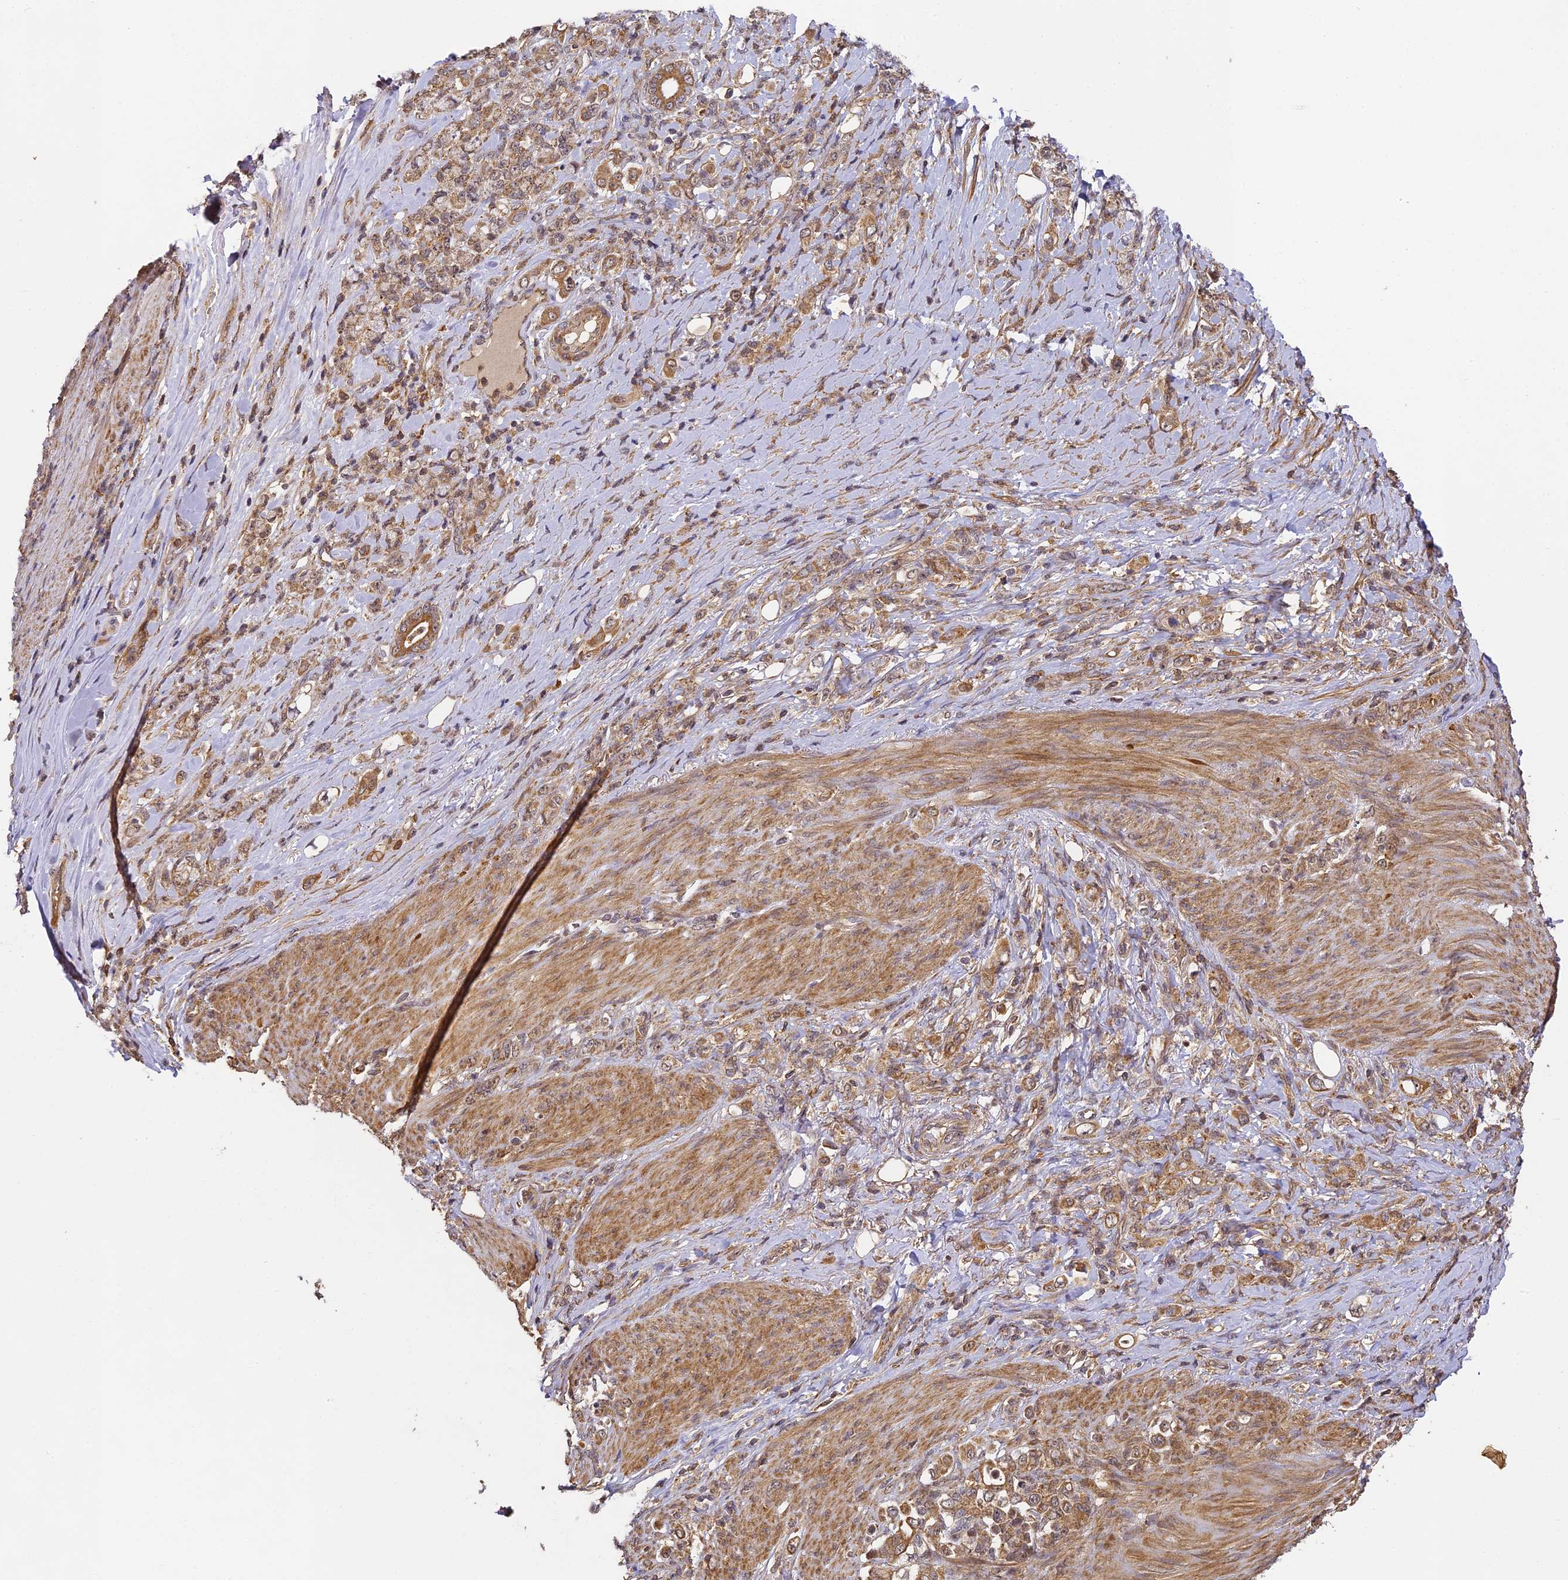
{"staining": {"intensity": "moderate", "quantity": ">75%", "location": "cytoplasmic/membranous"}, "tissue": "stomach cancer", "cell_type": "Tumor cells", "image_type": "cancer", "snomed": [{"axis": "morphology", "description": "Adenocarcinoma, NOS"}, {"axis": "topography", "description": "Stomach"}], "caption": "IHC of stomach cancer (adenocarcinoma) displays medium levels of moderate cytoplasmic/membranous positivity in approximately >75% of tumor cells. (IHC, brightfield microscopy, high magnification).", "gene": "ZNF443", "patient": {"sex": "female", "age": 79}}